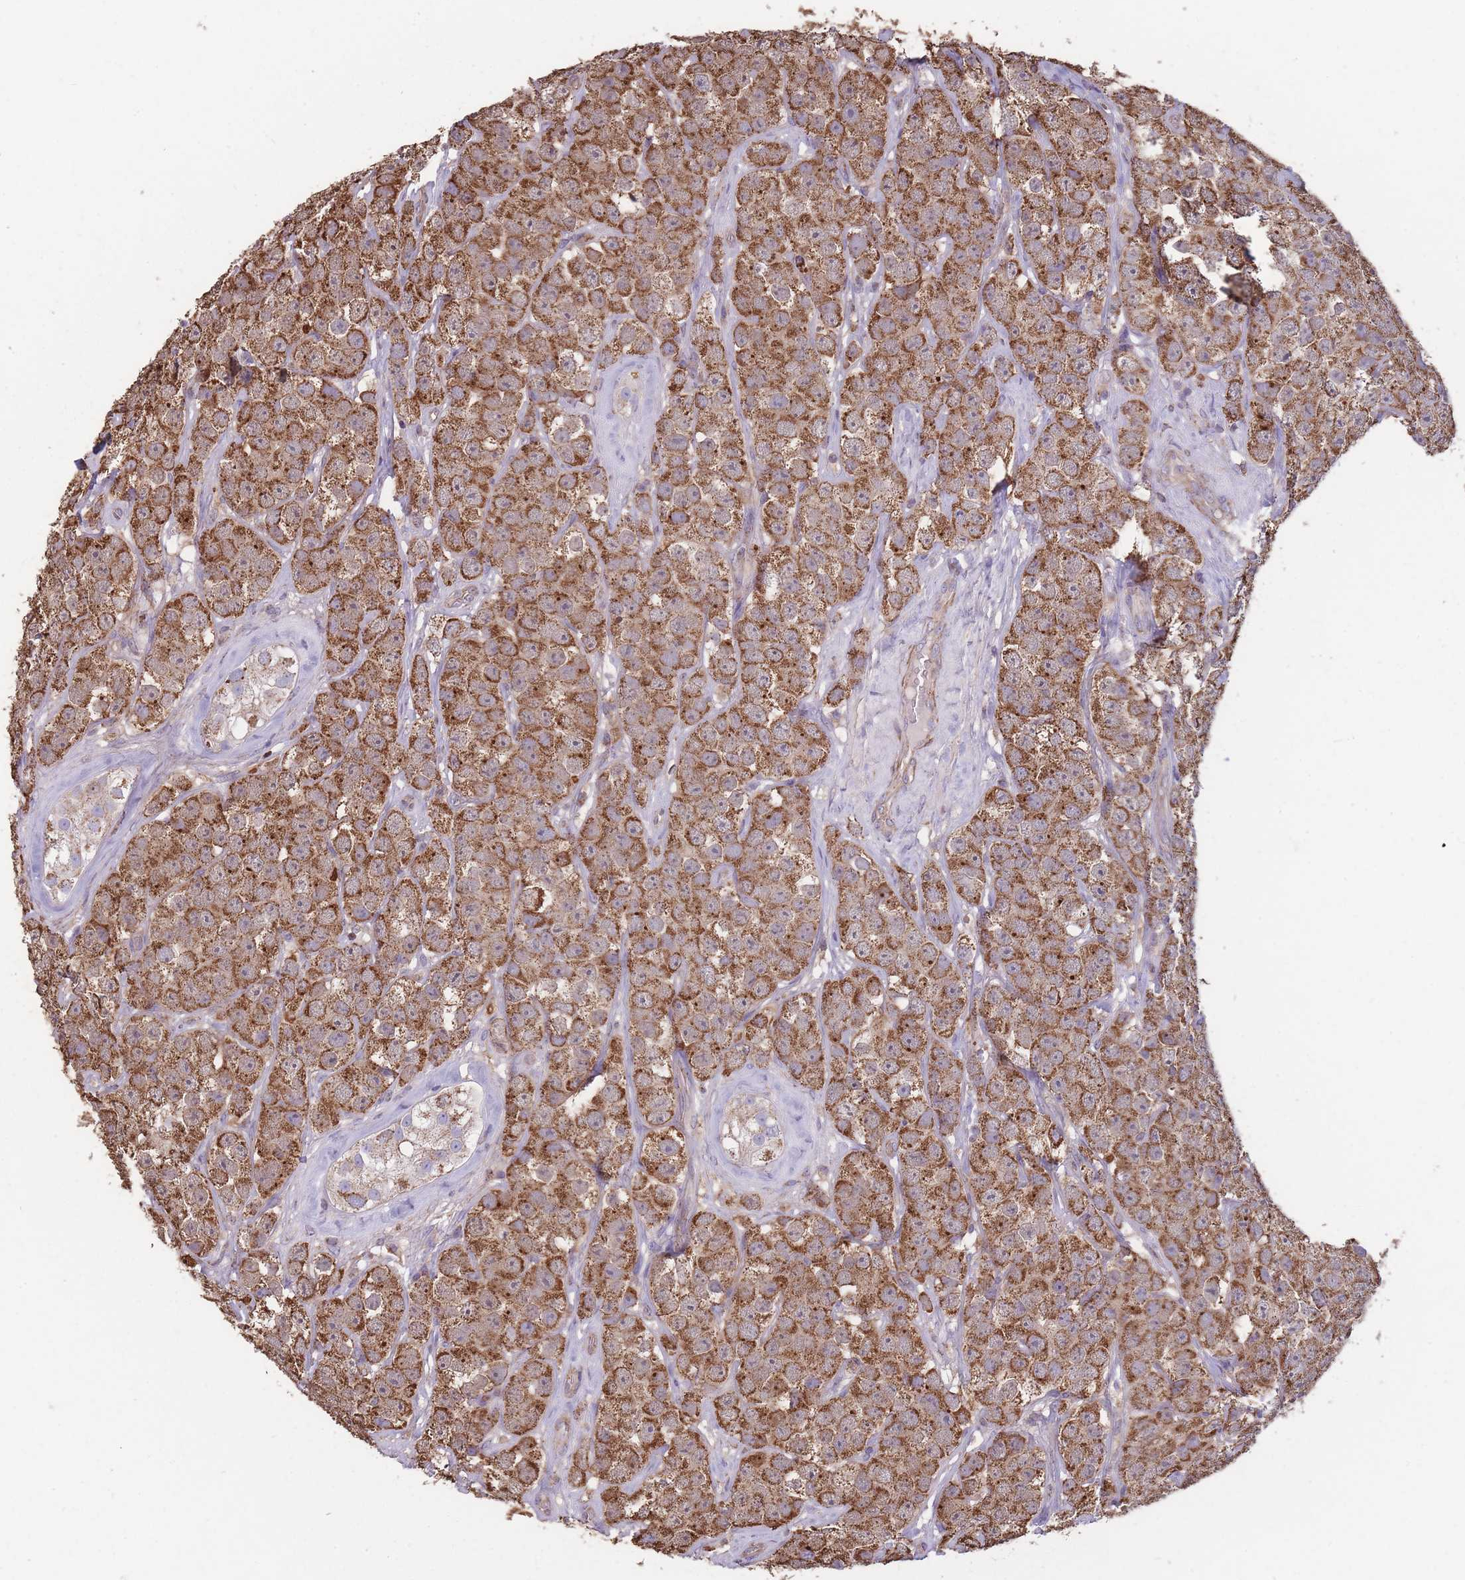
{"staining": {"intensity": "strong", "quantity": ">75%", "location": "cytoplasmic/membranous"}, "tissue": "testis cancer", "cell_type": "Tumor cells", "image_type": "cancer", "snomed": [{"axis": "morphology", "description": "Seminoma, NOS"}, {"axis": "topography", "description": "Testis"}], "caption": "Testis cancer was stained to show a protein in brown. There is high levels of strong cytoplasmic/membranous expression in about >75% of tumor cells.", "gene": "KIF16B", "patient": {"sex": "male", "age": 28}}